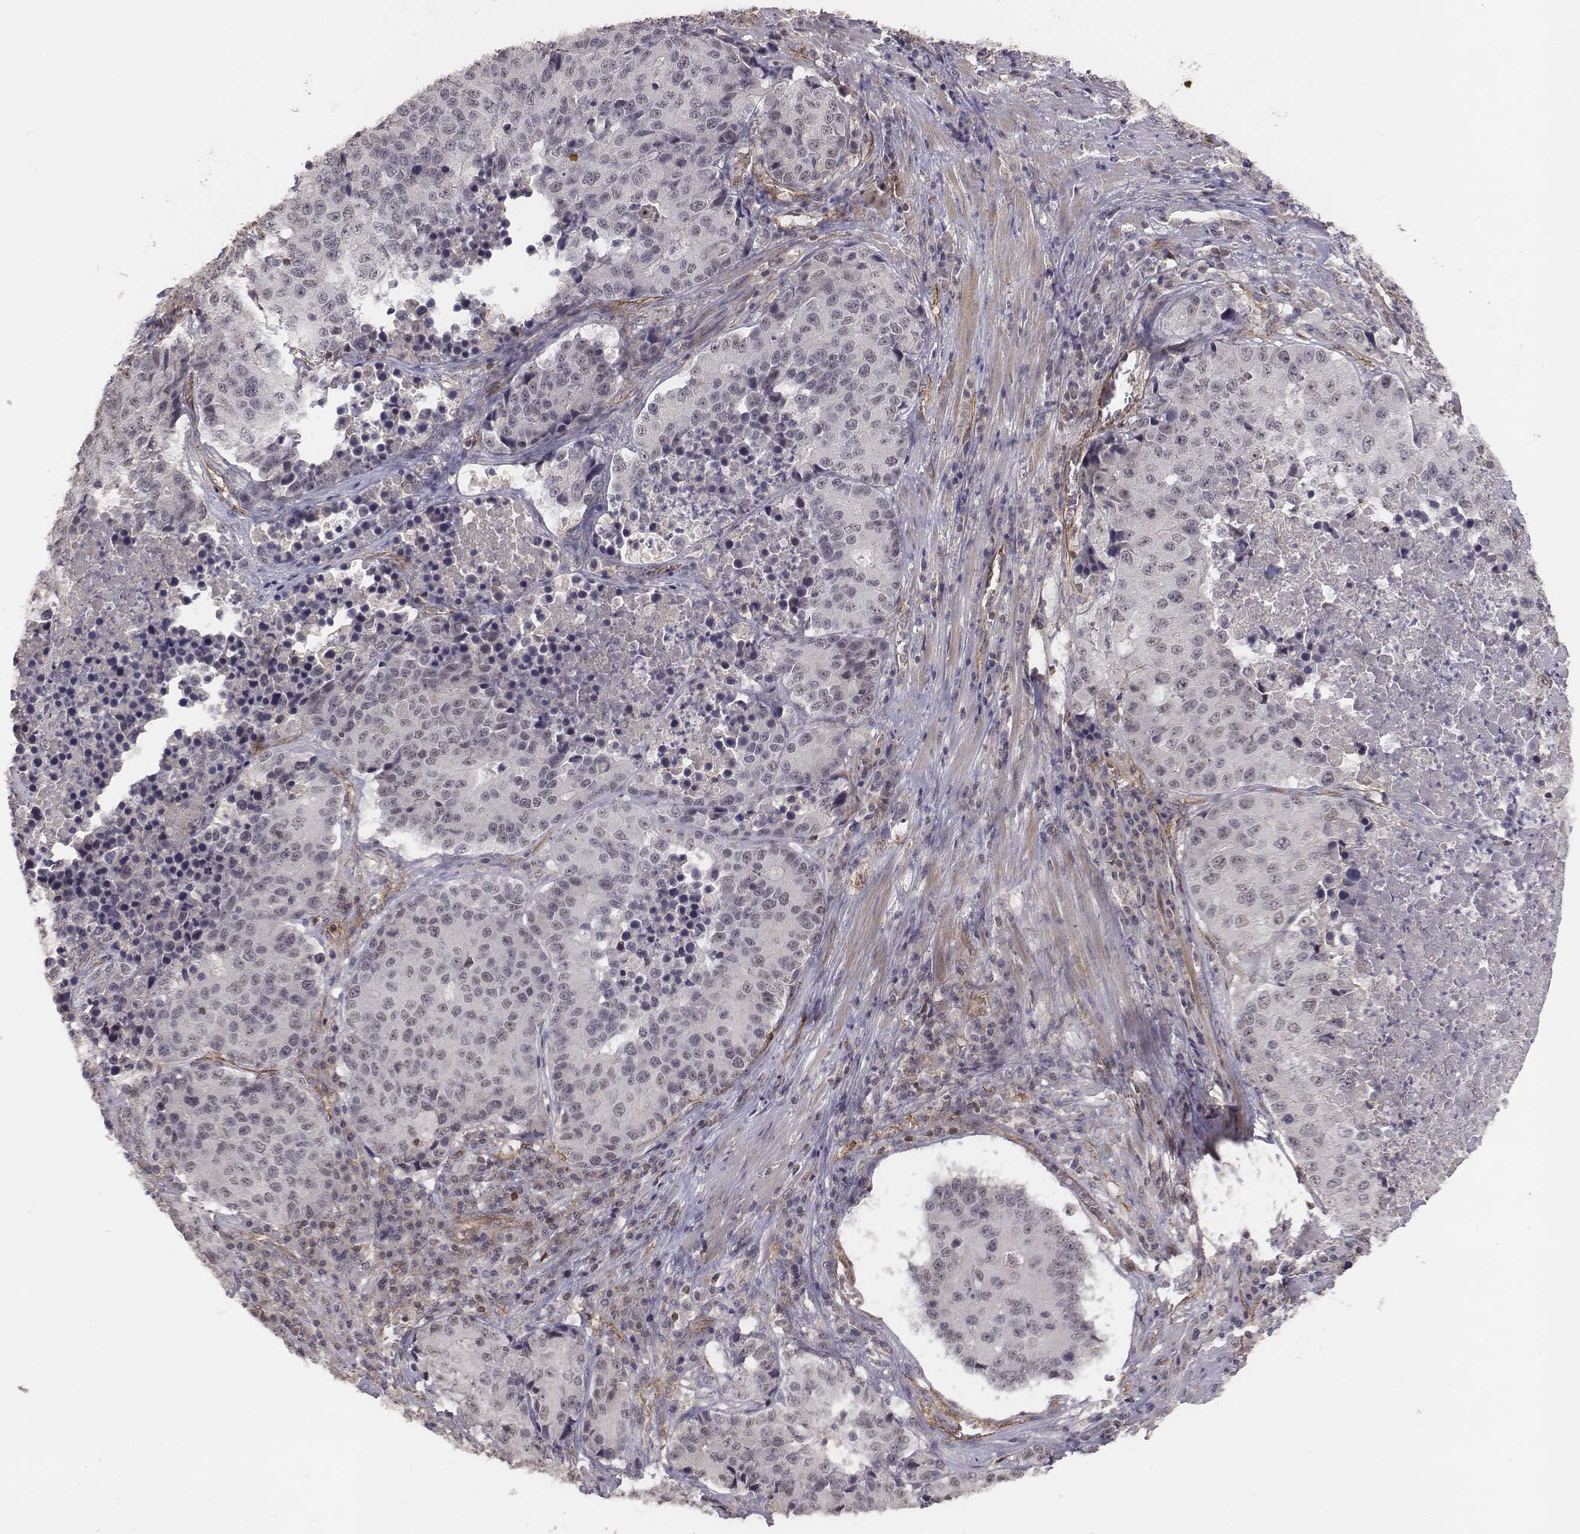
{"staining": {"intensity": "negative", "quantity": "none", "location": "none"}, "tissue": "stomach cancer", "cell_type": "Tumor cells", "image_type": "cancer", "snomed": [{"axis": "morphology", "description": "Adenocarcinoma, NOS"}, {"axis": "topography", "description": "Stomach"}], "caption": "An image of stomach cancer (adenocarcinoma) stained for a protein displays no brown staining in tumor cells. (DAB (3,3'-diaminobenzidine) IHC visualized using brightfield microscopy, high magnification).", "gene": "PTPRG", "patient": {"sex": "male", "age": 71}}